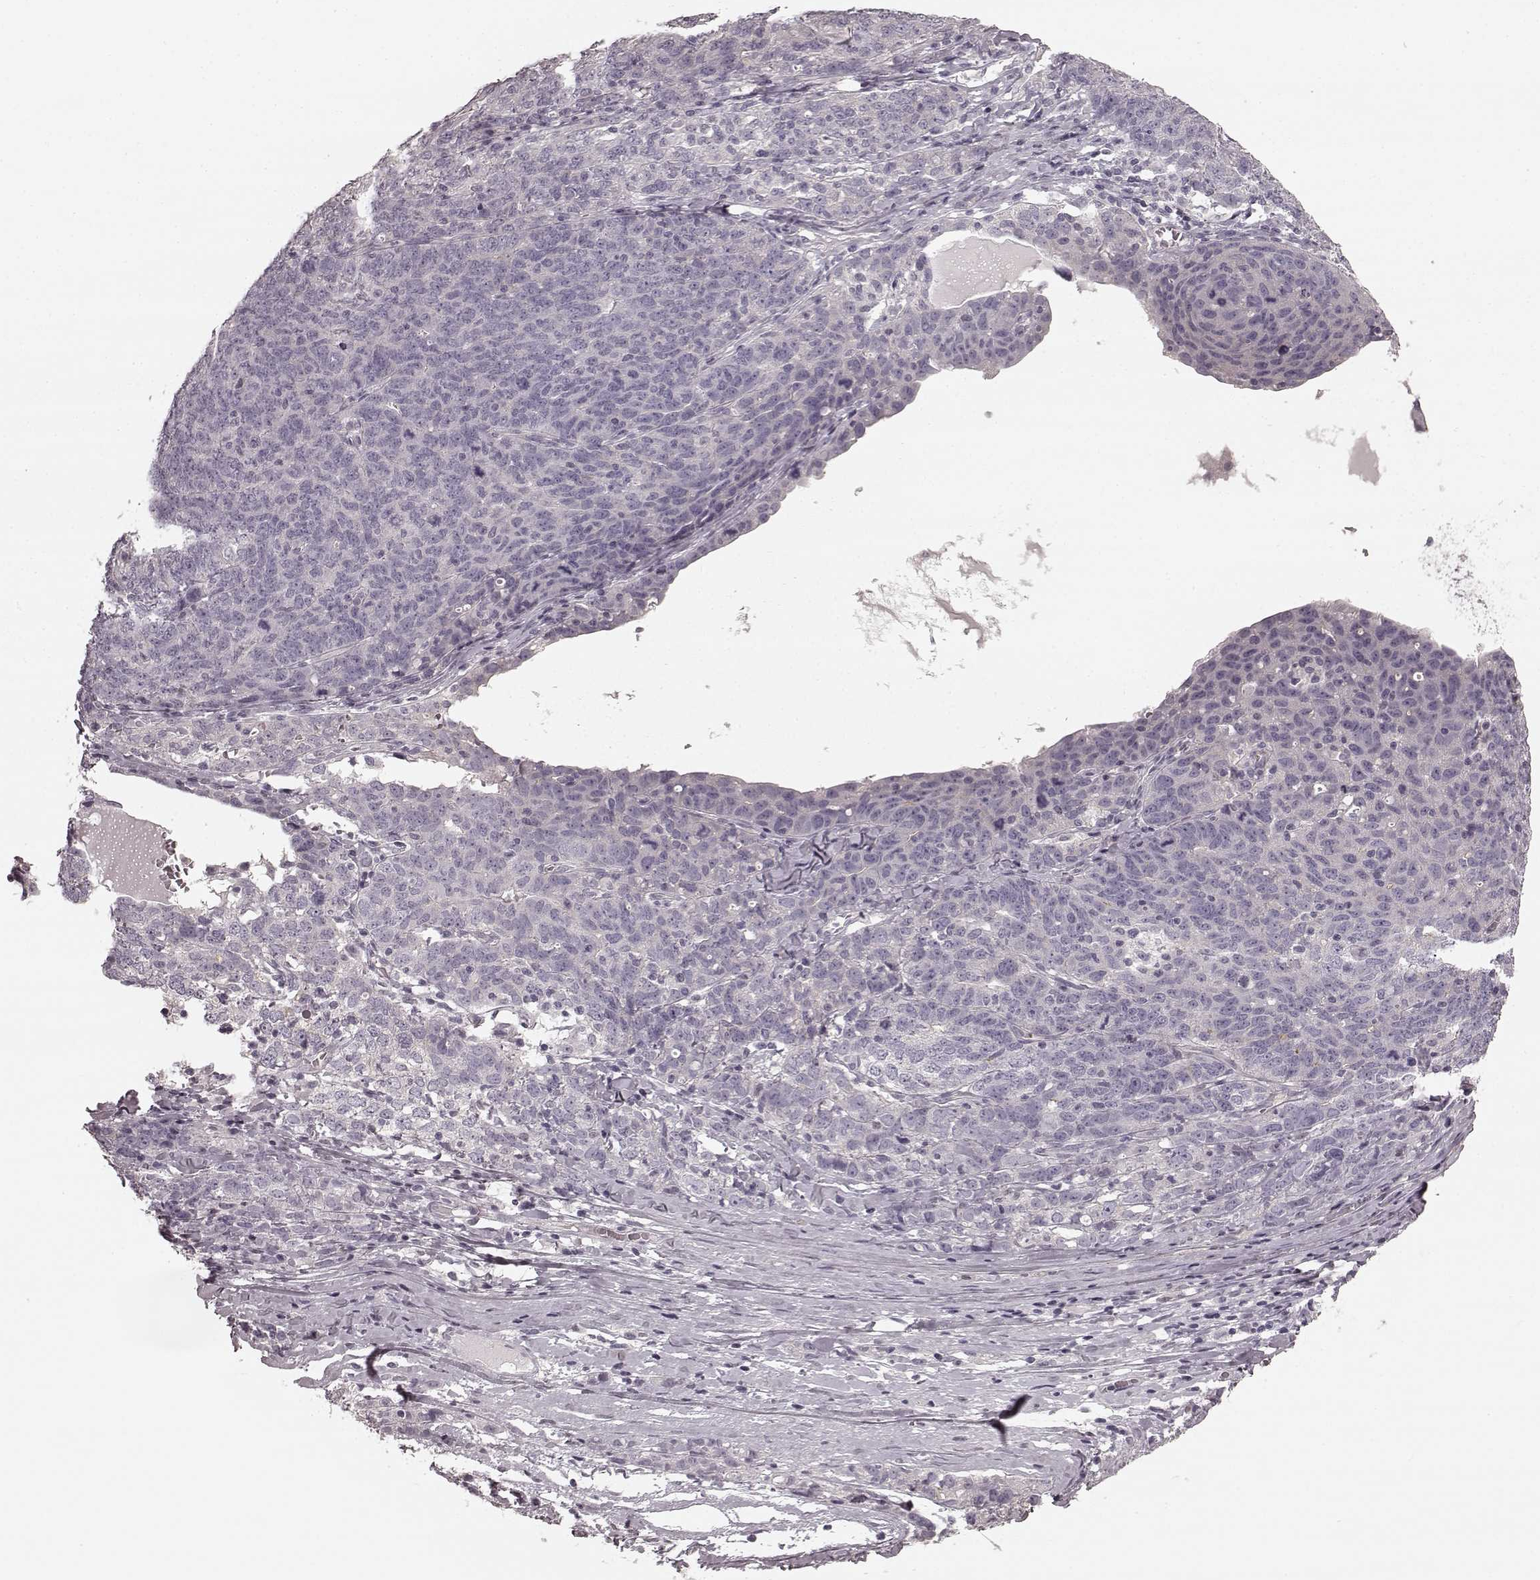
{"staining": {"intensity": "negative", "quantity": "none", "location": "none"}, "tissue": "ovarian cancer", "cell_type": "Tumor cells", "image_type": "cancer", "snomed": [{"axis": "morphology", "description": "Cystadenocarcinoma, serous, NOS"}, {"axis": "topography", "description": "Ovary"}], "caption": "Immunohistochemistry (IHC) of serous cystadenocarcinoma (ovarian) displays no expression in tumor cells.", "gene": "PRKCE", "patient": {"sex": "female", "age": 71}}